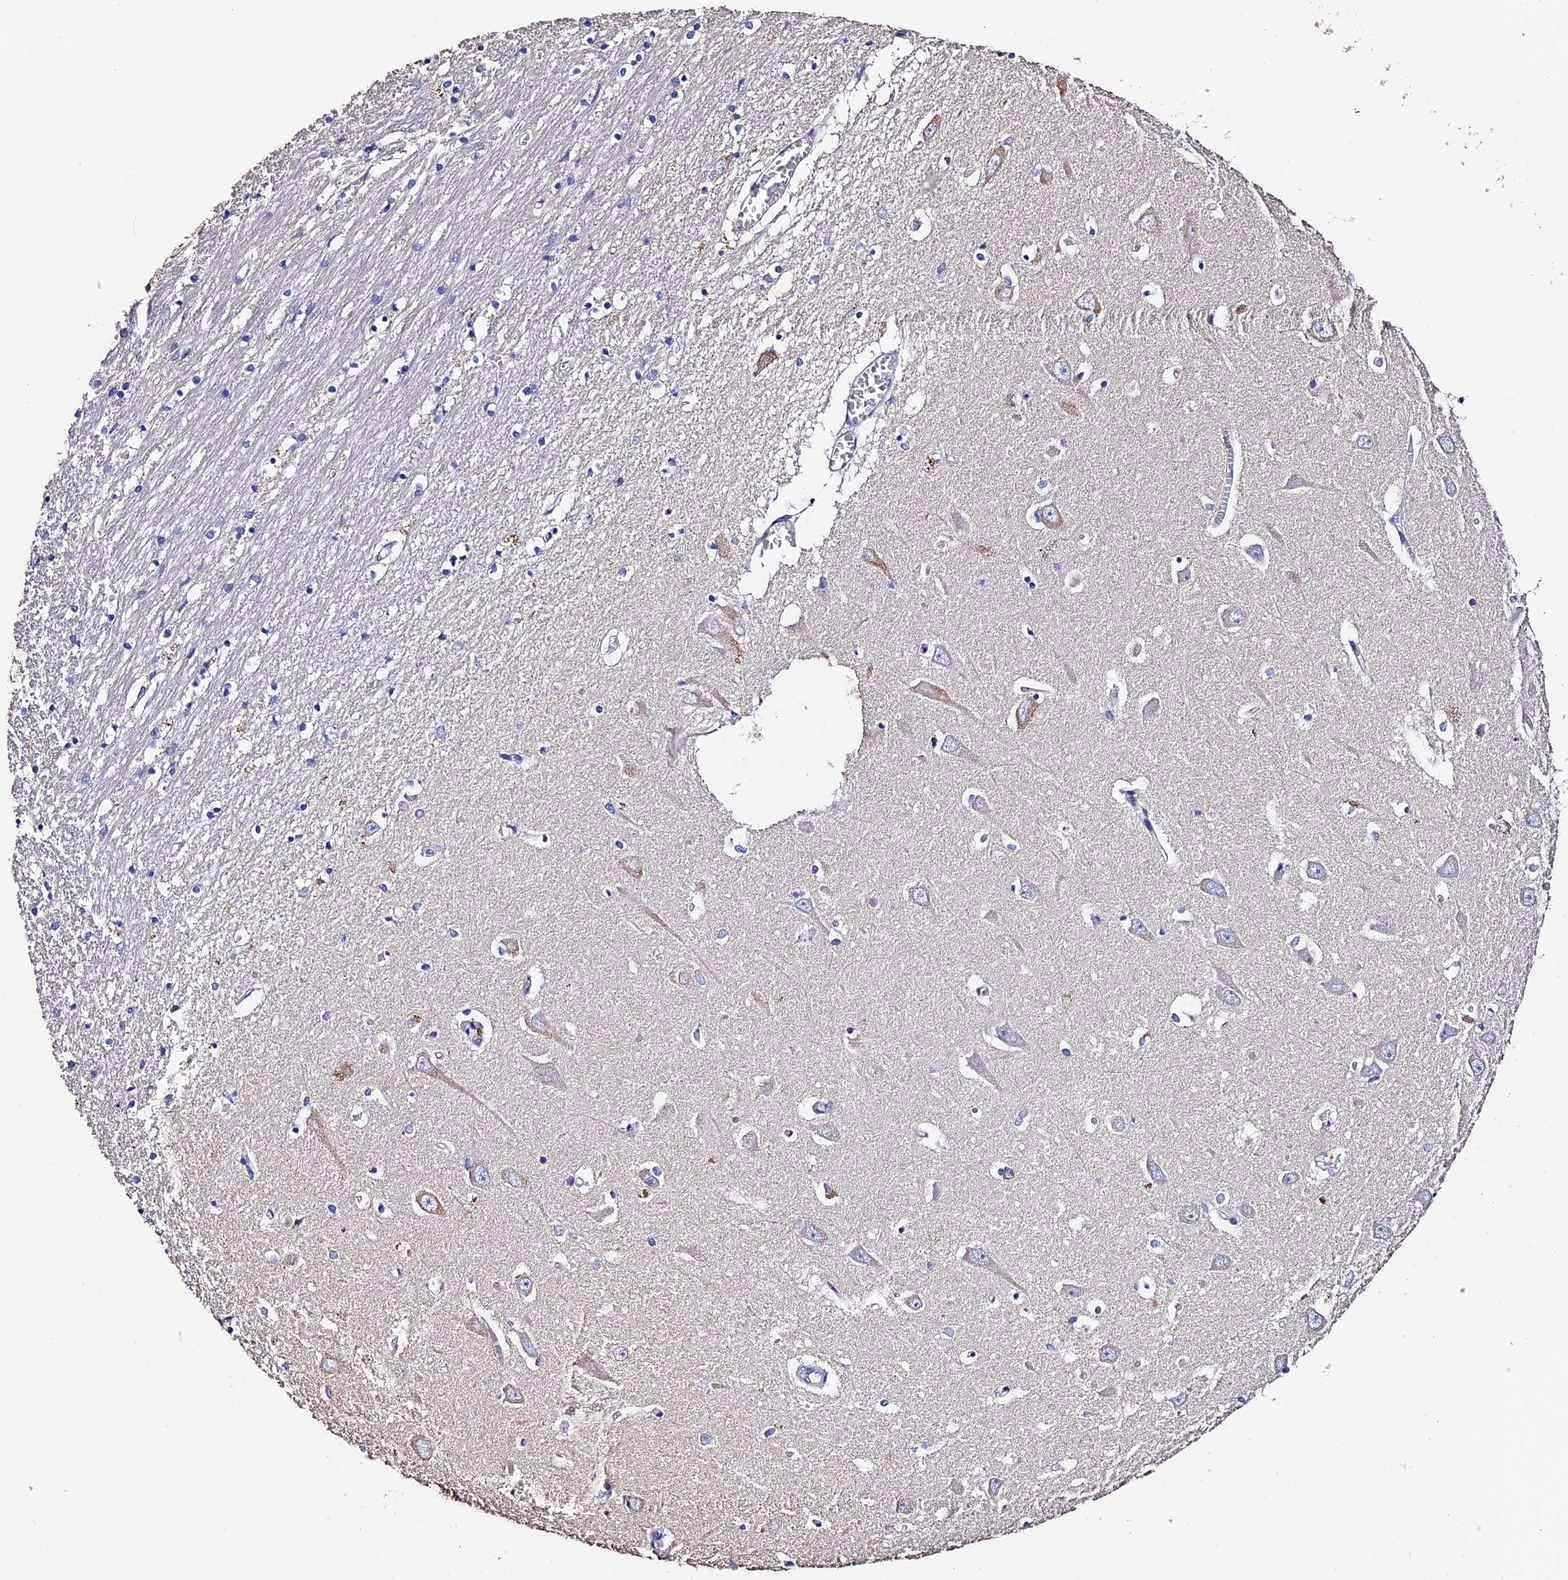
{"staining": {"intensity": "negative", "quantity": "none", "location": "none"}, "tissue": "hippocampus", "cell_type": "Glial cells", "image_type": "normal", "snomed": [{"axis": "morphology", "description": "Normal tissue, NOS"}, {"axis": "topography", "description": "Hippocampus"}], "caption": "Immunohistochemical staining of unremarkable hippocampus demonstrates no significant expression in glial cells. (DAB (3,3'-diaminobenzidine) immunohistochemistry (IHC), high magnification).", "gene": "FBXW9", "patient": {"sex": "male", "age": 70}}